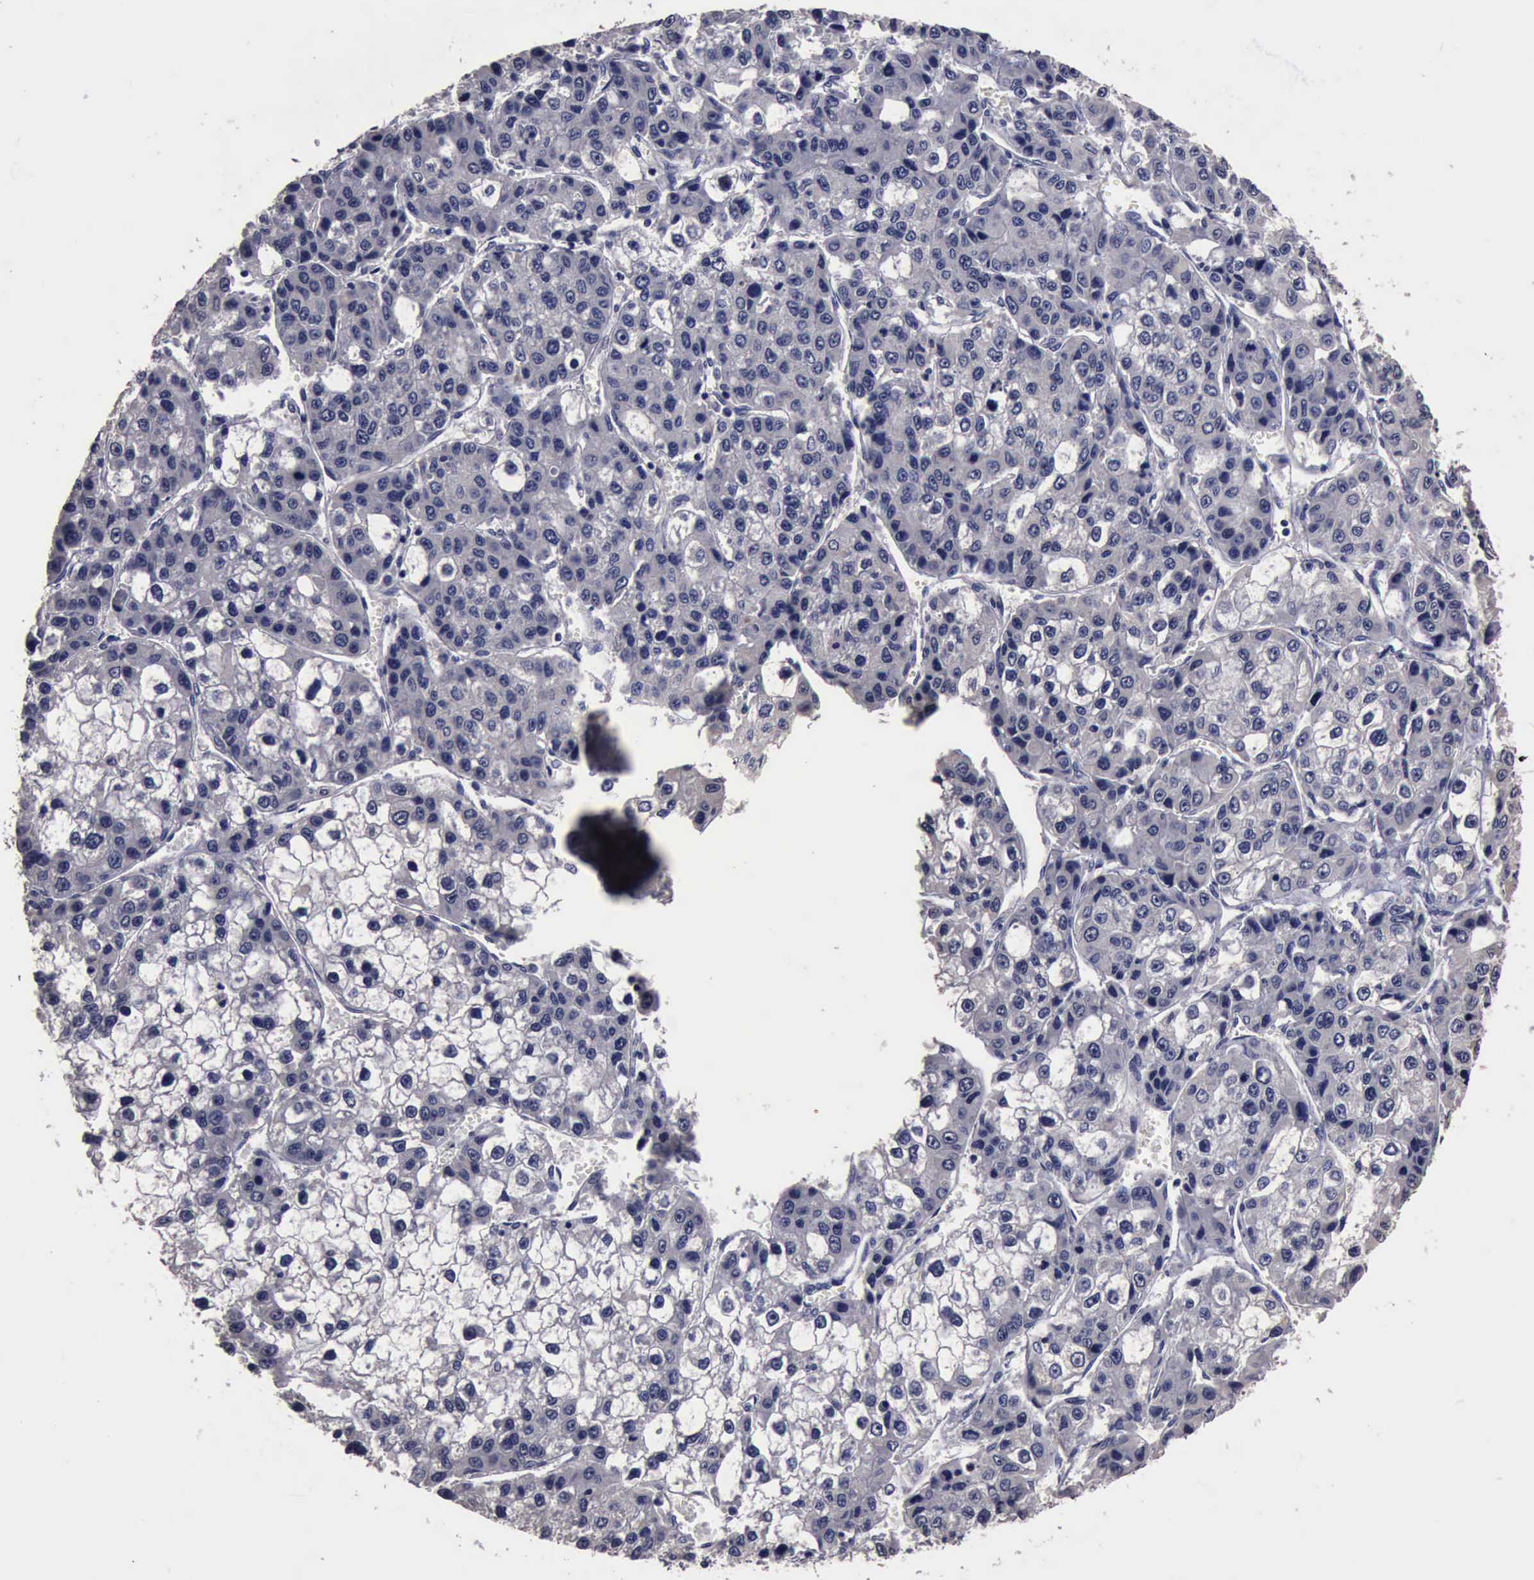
{"staining": {"intensity": "negative", "quantity": "none", "location": "none"}, "tissue": "liver cancer", "cell_type": "Tumor cells", "image_type": "cancer", "snomed": [{"axis": "morphology", "description": "Carcinoma, Hepatocellular, NOS"}, {"axis": "topography", "description": "Liver"}], "caption": "Immunohistochemistry histopathology image of neoplastic tissue: human hepatocellular carcinoma (liver) stained with DAB (3,3'-diaminobenzidine) demonstrates no significant protein staining in tumor cells.", "gene": "CRKL", "patient": {"sex": "female", "age": 66}}